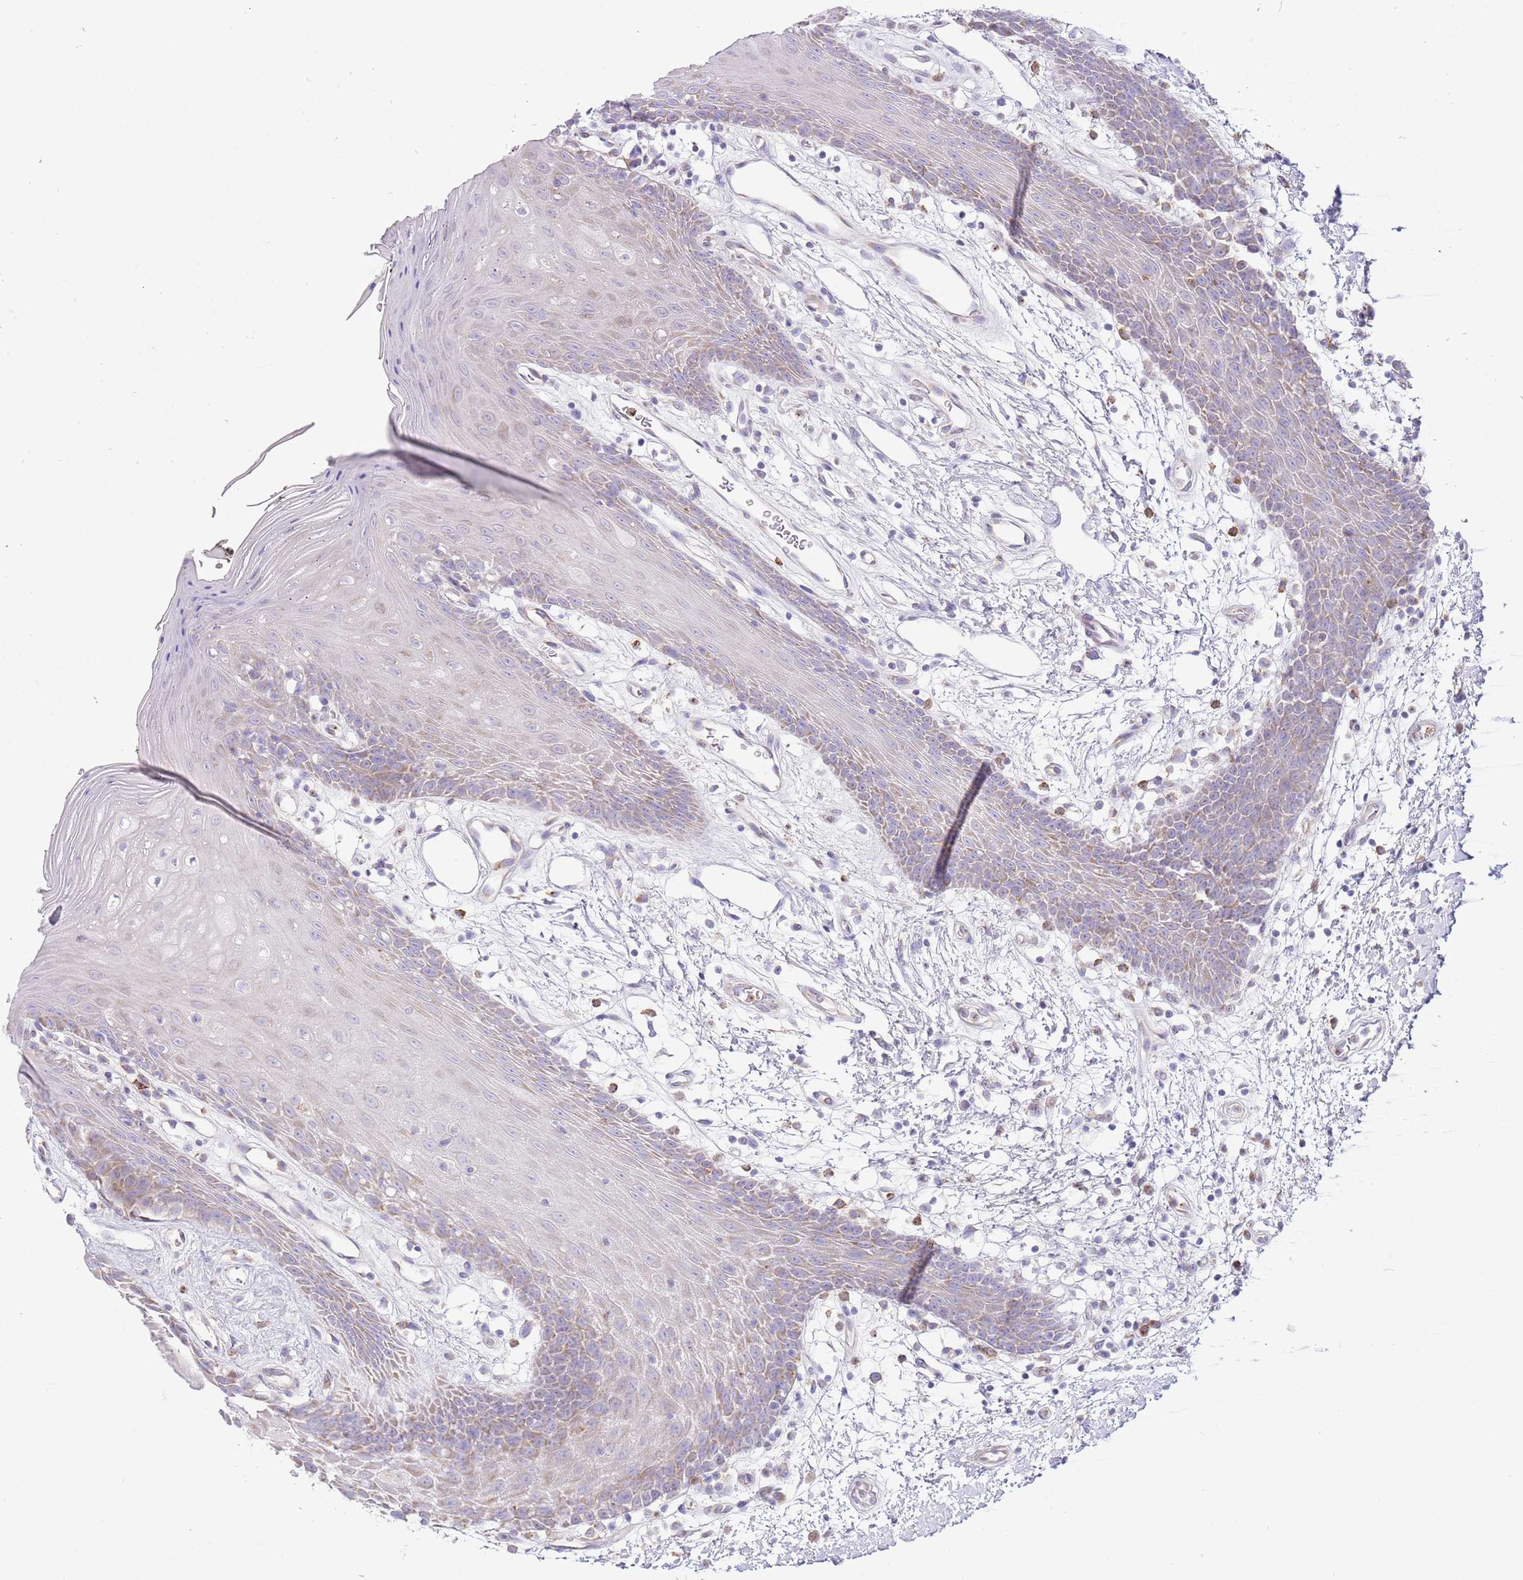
{"staining": {"intensity": "weak", "quantity": "25%-75%", "location": "cytoplasmic/membranous"}, "tissue": "oral mucosa", "cell_type": "Squamous epithelial cells", "image_type": "normal", "snomed": [{"axis": "morphology", "description": "Normal tissue, NOS"}, {"axis": "topography", "description": "Oral tissue"}, {"axis": "topography", "description": "Tounge, NOS"}], "caption": "Normal oral mucosa exhibits weak cytoplasmic/membranous staining in approximately 25%-75% of squamous epithelial cells, visualized by immunohistochemistry.", "gene": "OAZ2", "patient": {"sex": "female", "age": 59}}